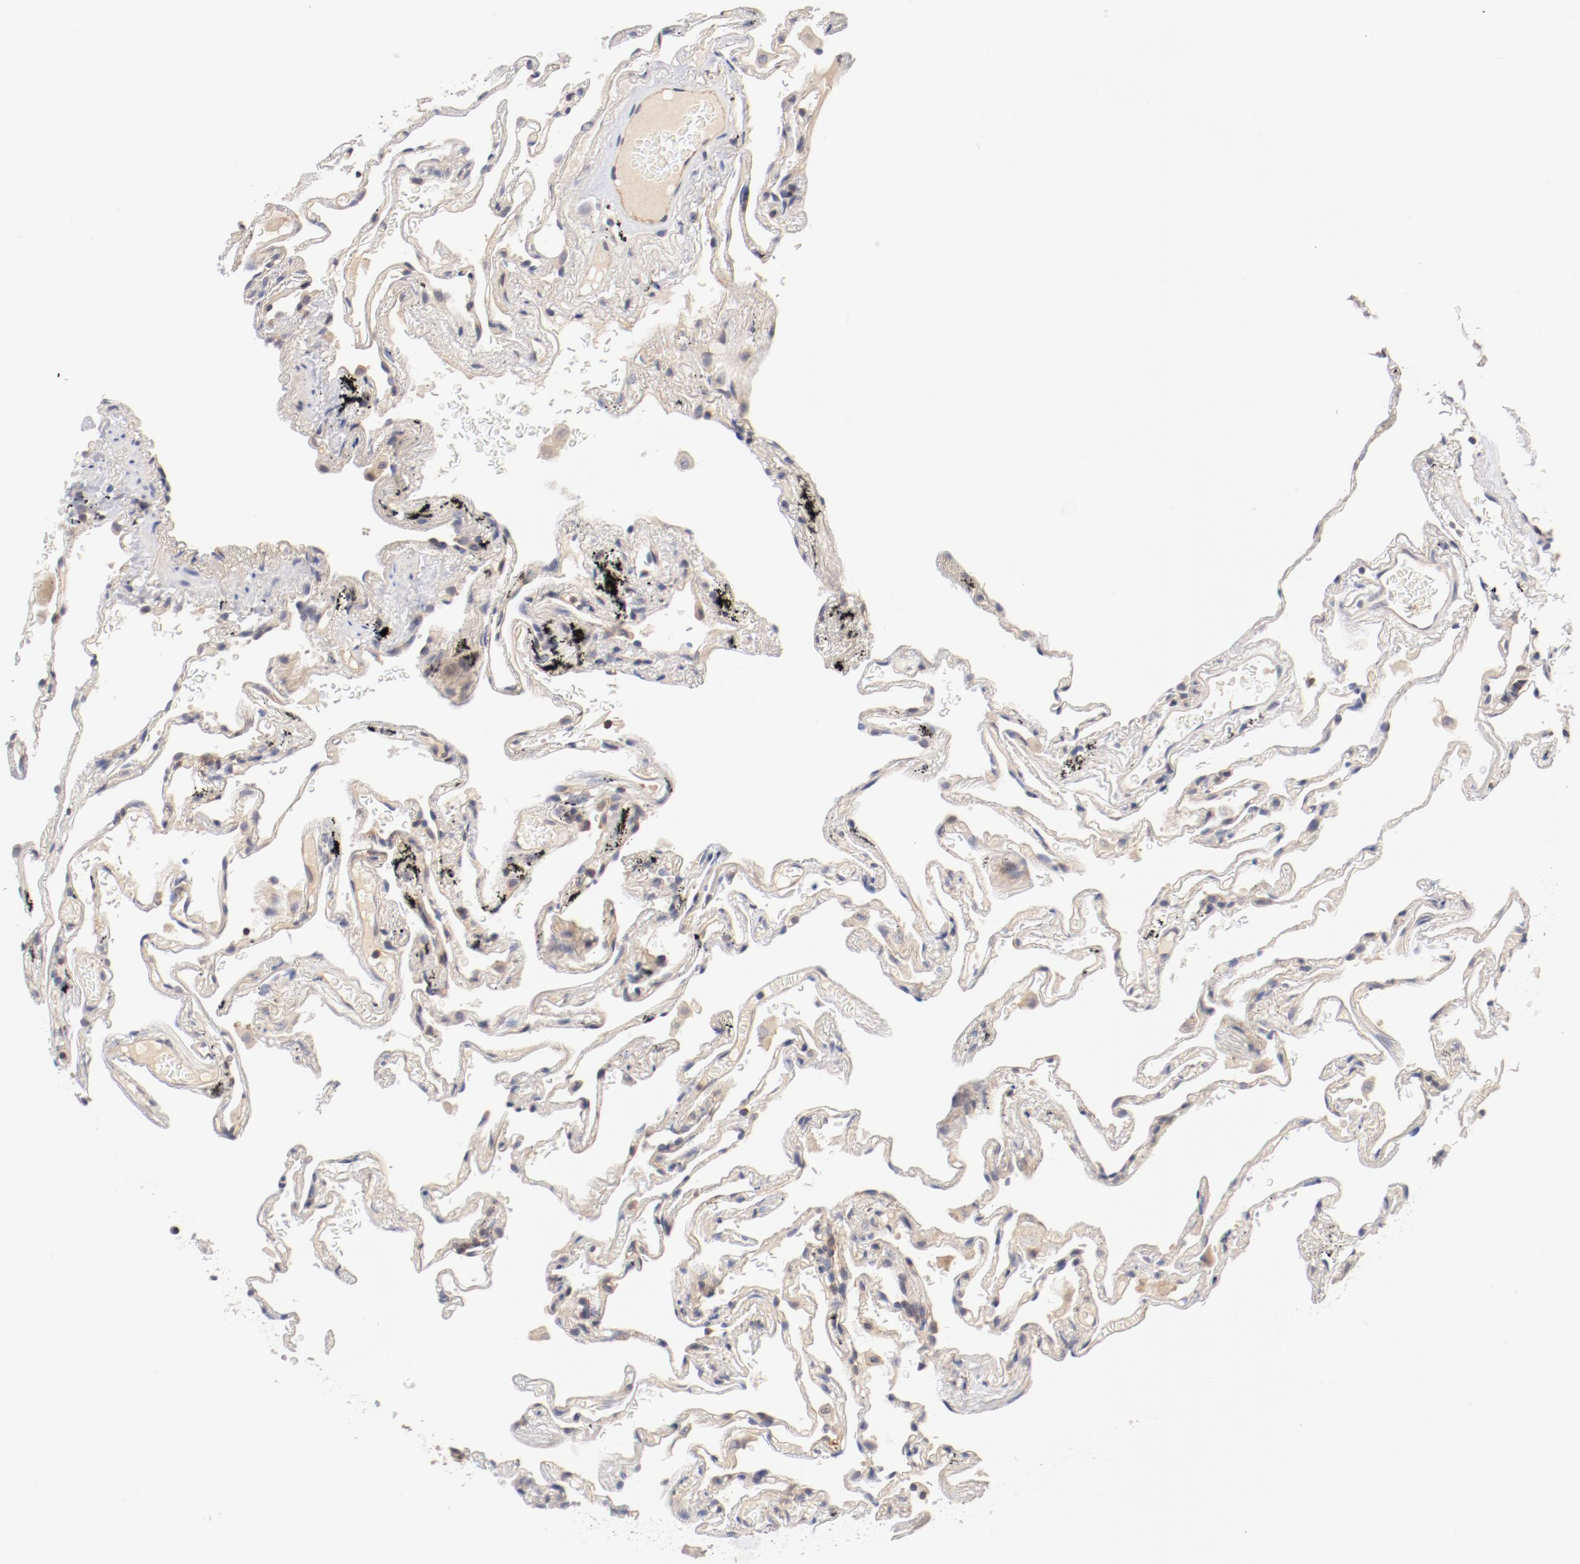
{"staining": {"intensity": "negative", "quantity": "none", "location": "none"}, "tissue": "lung", "cell_type": "Alveolar cells", "image_type": "normal", "snomed": [{"axis": "morphology", "description": "Normal tissue, NOS"}, {"axis": "morphology", "description": "Inflammation, NOS"}, {"axis": "topography", "description": "Lung"}], "caption": "The micrograph exhibits no staining of alveolar cells in unremarkable lung.", "gene": "ZNF267", "patient": {"sex": "male", "age": 69}}